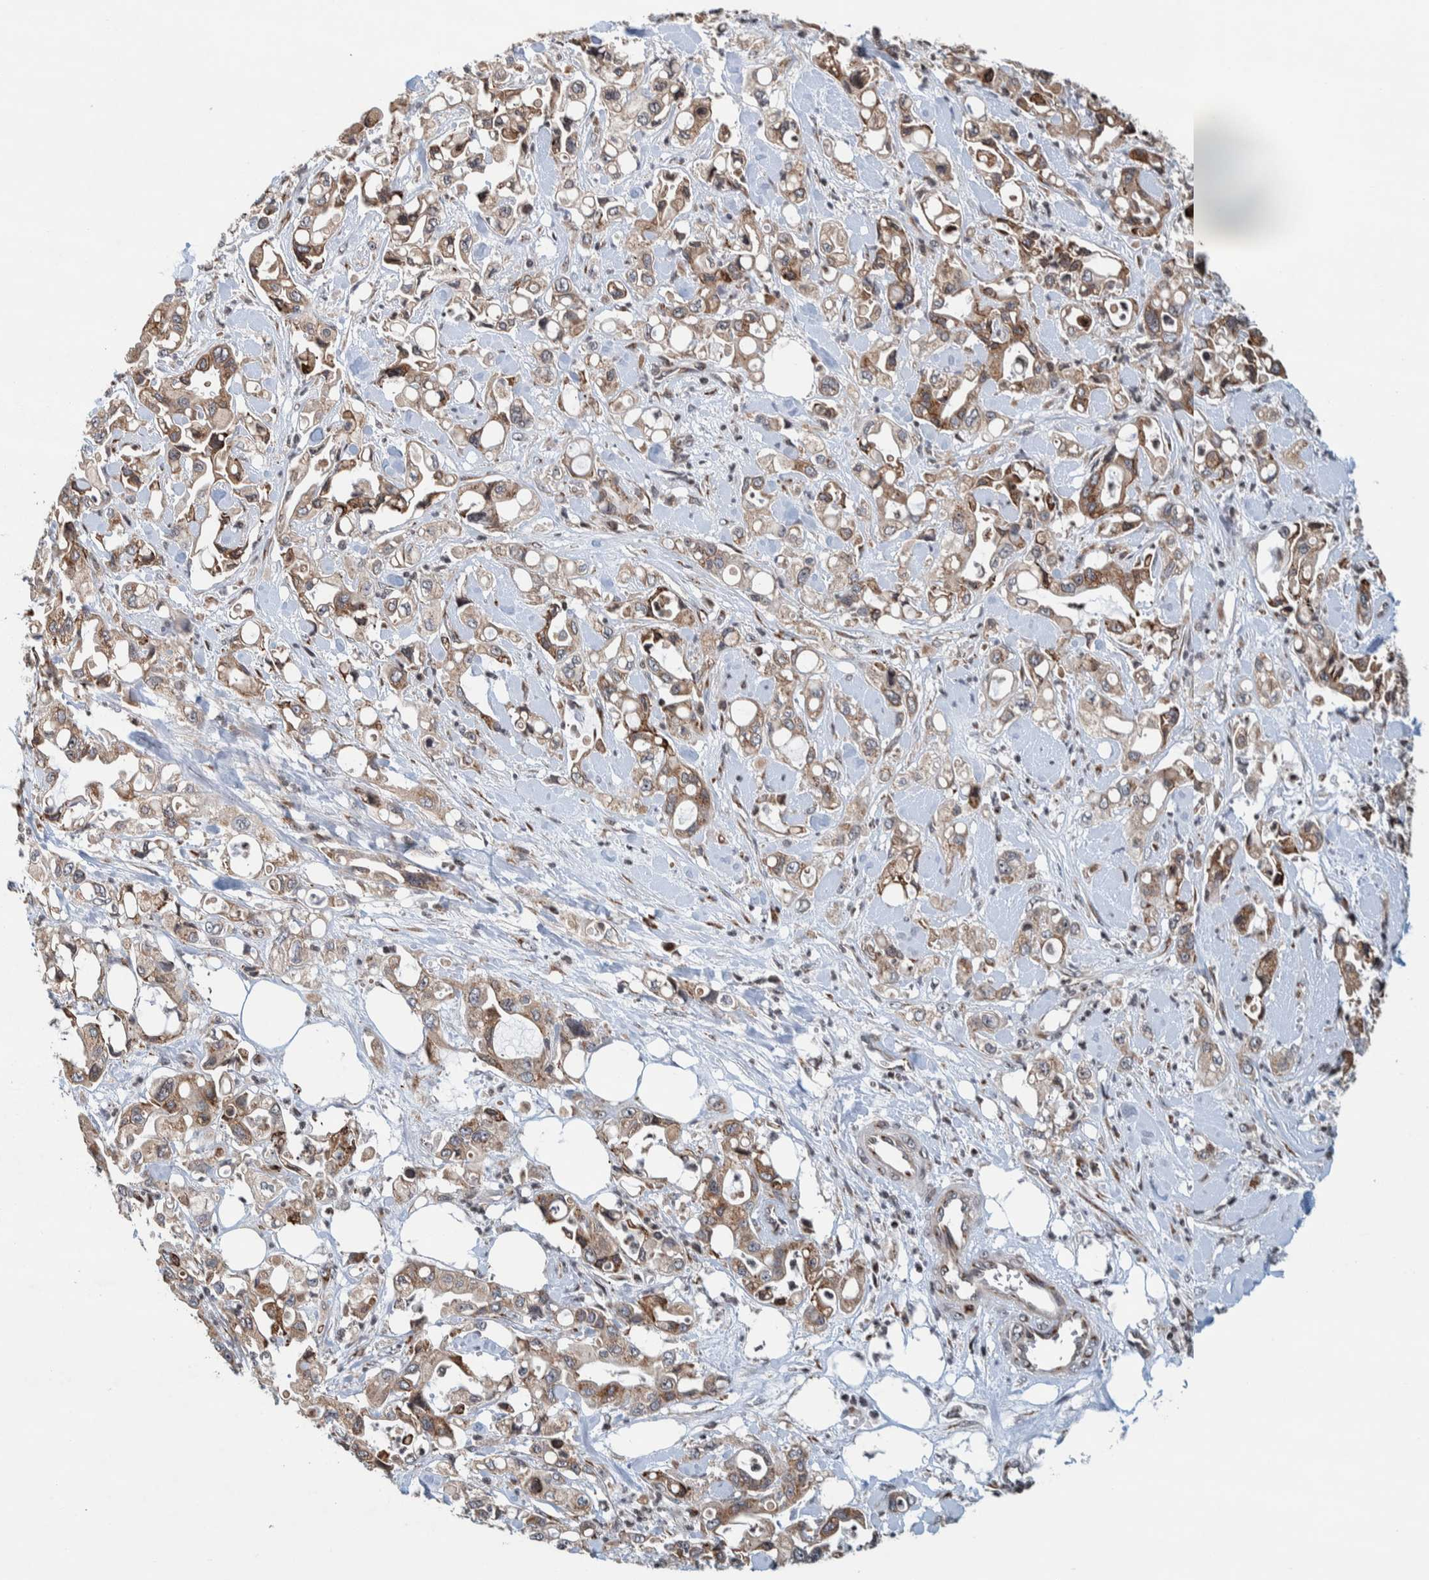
{"staining": {"intensity": "weak", "quantity": ">75%", "location": "cytoplasmic/membranous"}, "tissue": "pancreatic cancer", "cell_type": "Tumor cells", "image_type": "cancer", "snomed": [{"axis": "morphology", "description": "Adenocarcinoma, NOS"}, {"axis": "topography", "description": "Pancreas"}], "caption": "Immunohistochemical staining of human adenocarcinoma (pancreatic) shows low levels of weak cytoplasmic/membranous protein expression in about >75% of tumor cells.", "gene": "CCDC182", "patient": {"sex": "male", "age": 70}}